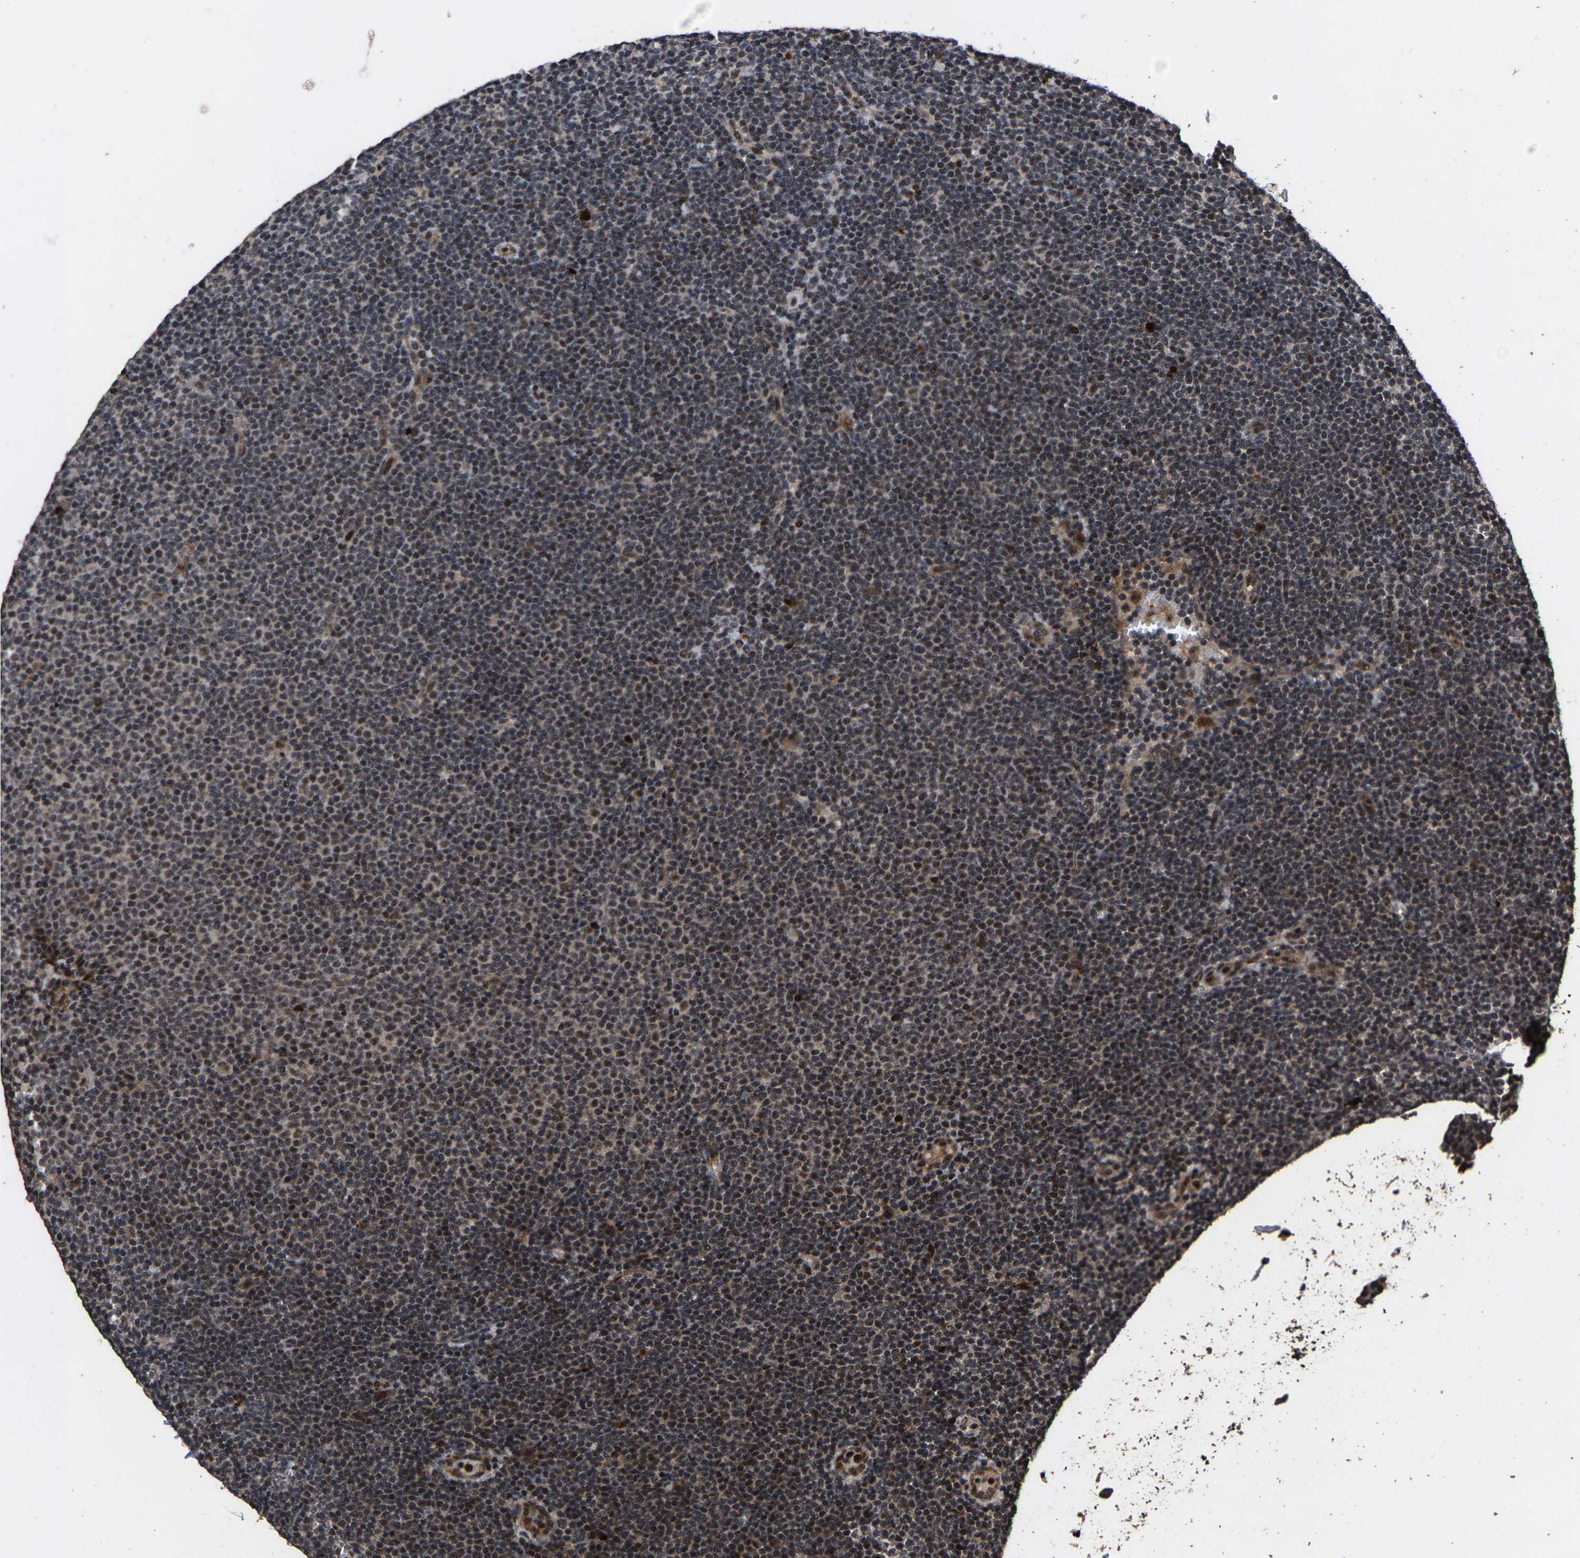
{"staining": {"intensity": "moderate", "quantity": "25%-75%", "location": "cytoplasmic/membranous,nuclear"}, "tissue": "lymphoma", "cell_type": "Tumor cells", "image_type": "cancer", "snomed": [{"axis": "morphology", "description": "Malignant lymphoma, non-Hodgkin's type, Low grade"}, {"axis": "topography", "description": "Lymph node"}], "caption": "Low-grade malignant lymphoma, non-Hodgkin's type was stained to show a protein in brown. There is medium levels of moderate cytoplasmic/membranous and nuclear positivity in approximately 25%-75% of tumor cells.", "gene": "HAUS6", "patient": {"sex": "female", "age": 53}}